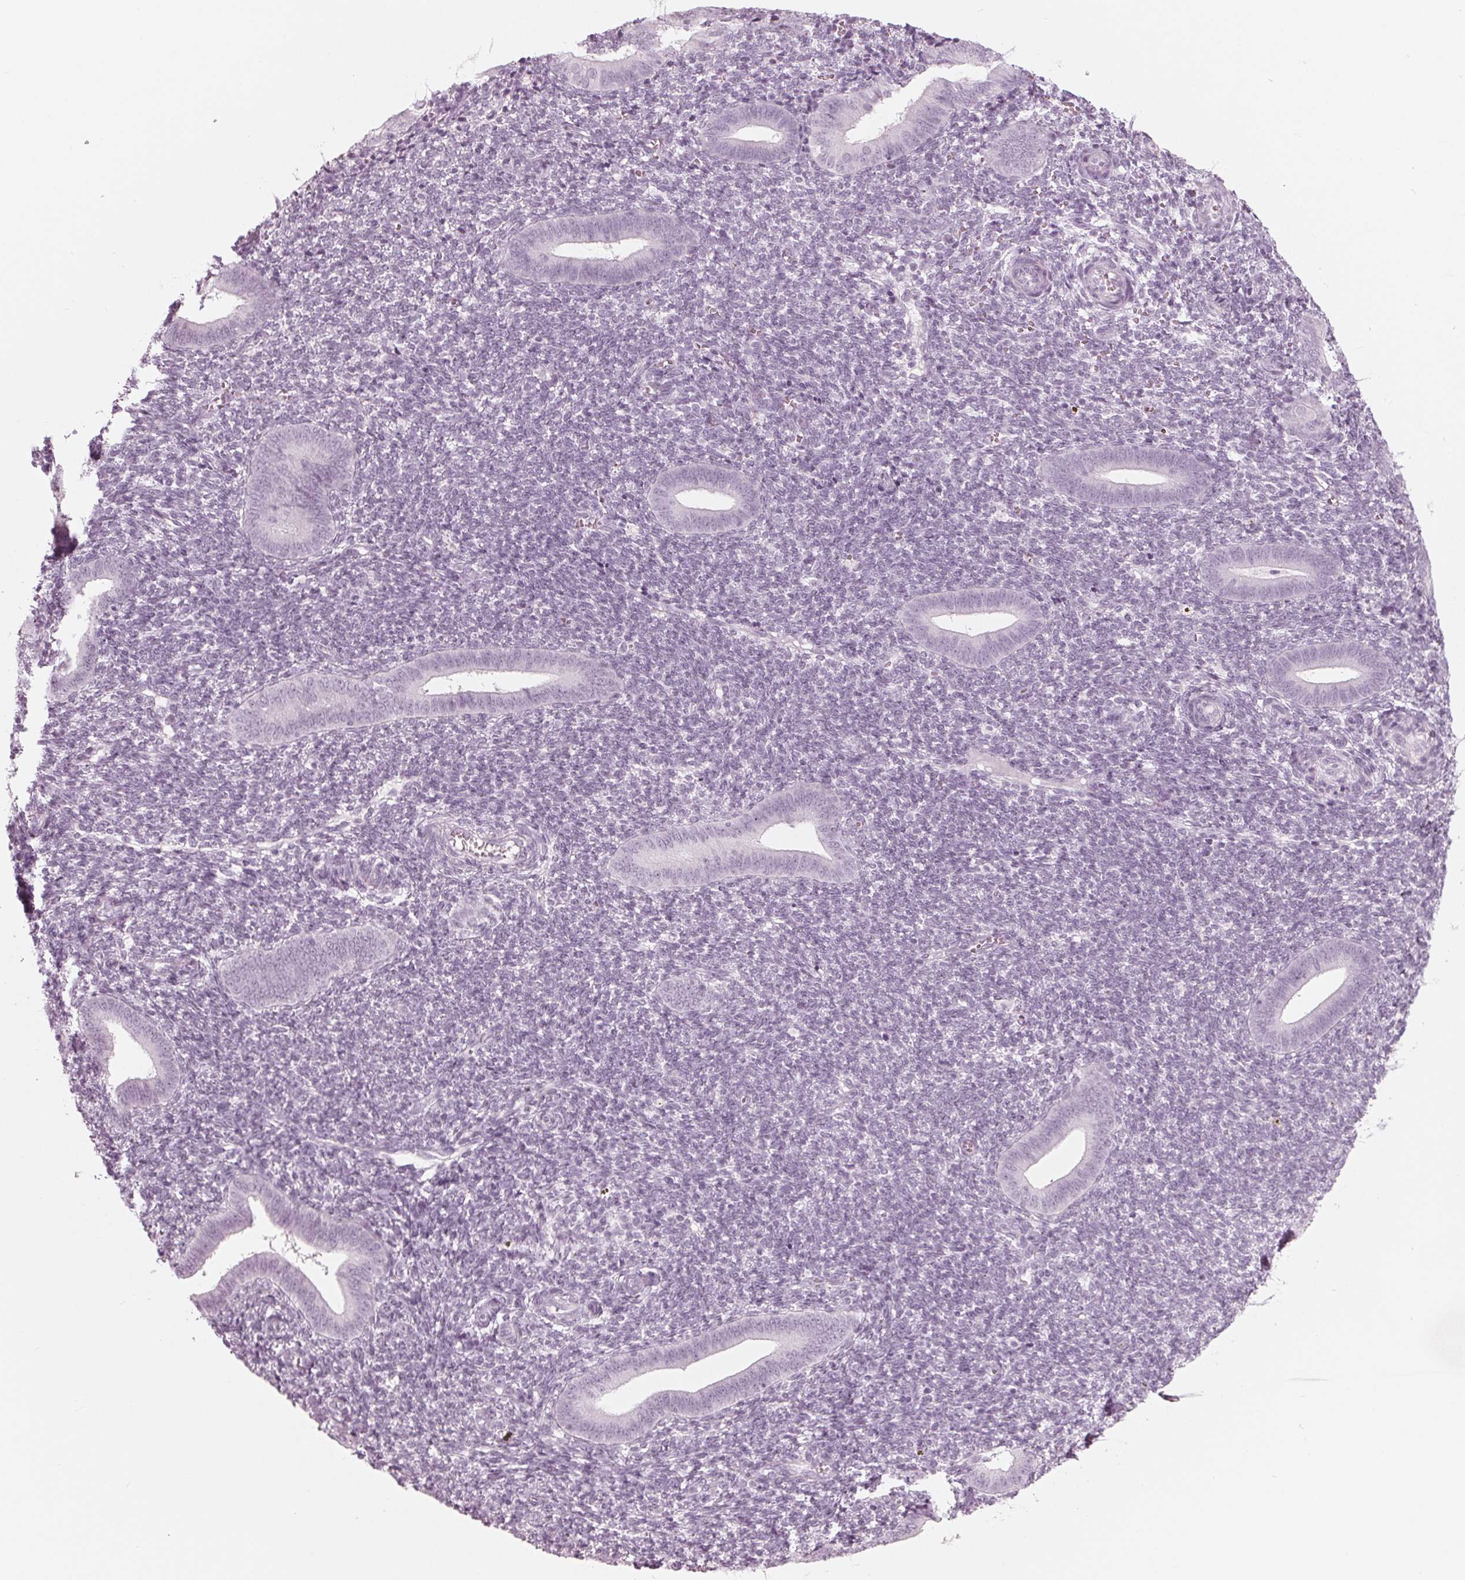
{"staining": {"intensity": "negative", "quantity": "none", "location": "none"}, "tissue": "endometrium", "cell_type": "Cells in endometrial stroma", "image_type": "normal", "snomed": [{"axis": "morphology", "description": "Normal tissue, NOS"}, {"axis": "topography", "description": "Endometrium"}], "caption": "The histopathology image reveals no significant staining in cells in endometrial stroma of endometrium.", "gene": "KRT28", "patient": {"sex": "female", "age": 25}}